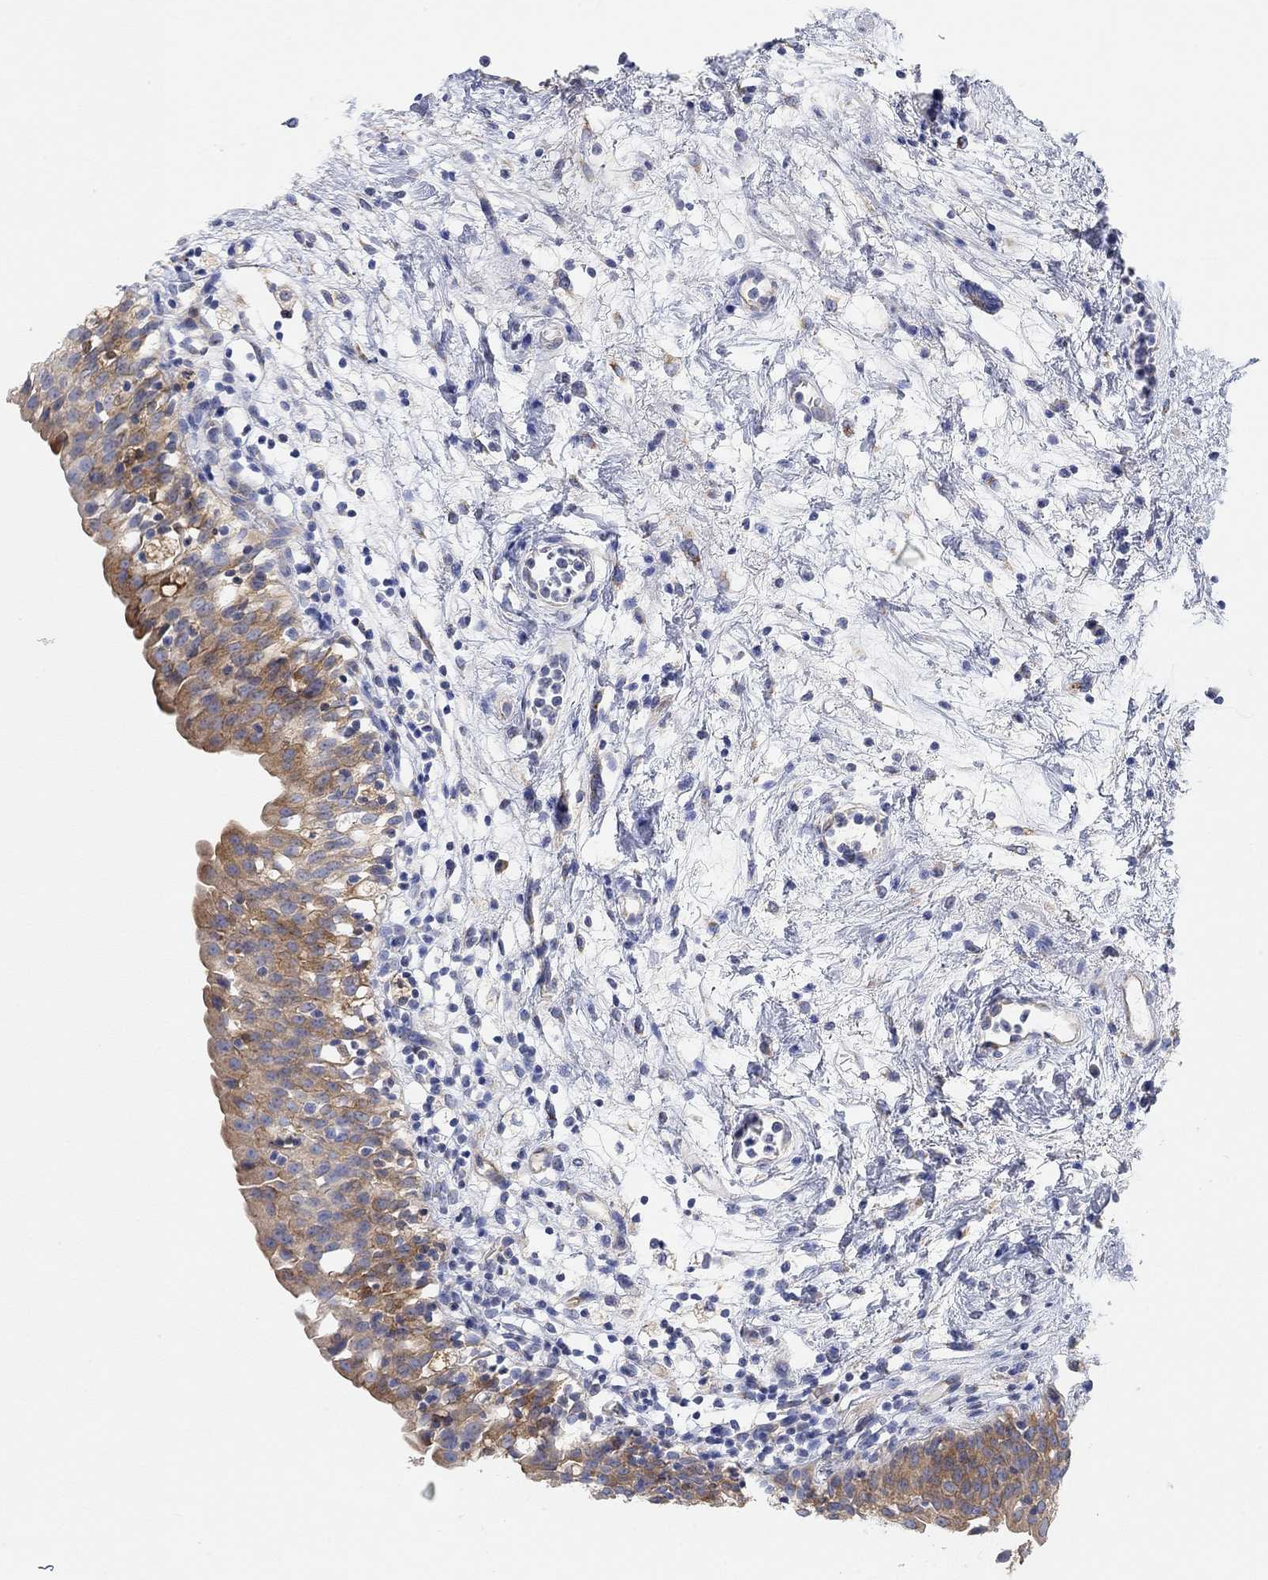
{"staining": {"intensity": "strong", "quantity": "25%-75%", "location": "cytoplasmic/membranous"}, "tissue": "urinary bladder", "cell_type": "Urothelial cells", "image_type": "normal", "snomed": [{"axis": "morphology", "description": "Normal tissue, NOS"}, {"axis": "topography", "description": "Urinary bladder"}], "caption": "Human urinary bladder stained with a brown dye shows strong cytoplasmic/membranous positive expression in about 25%-75% of urothelial cells.", "gene": "RGS1", "patient": {"sex": "male", "age": 76}}